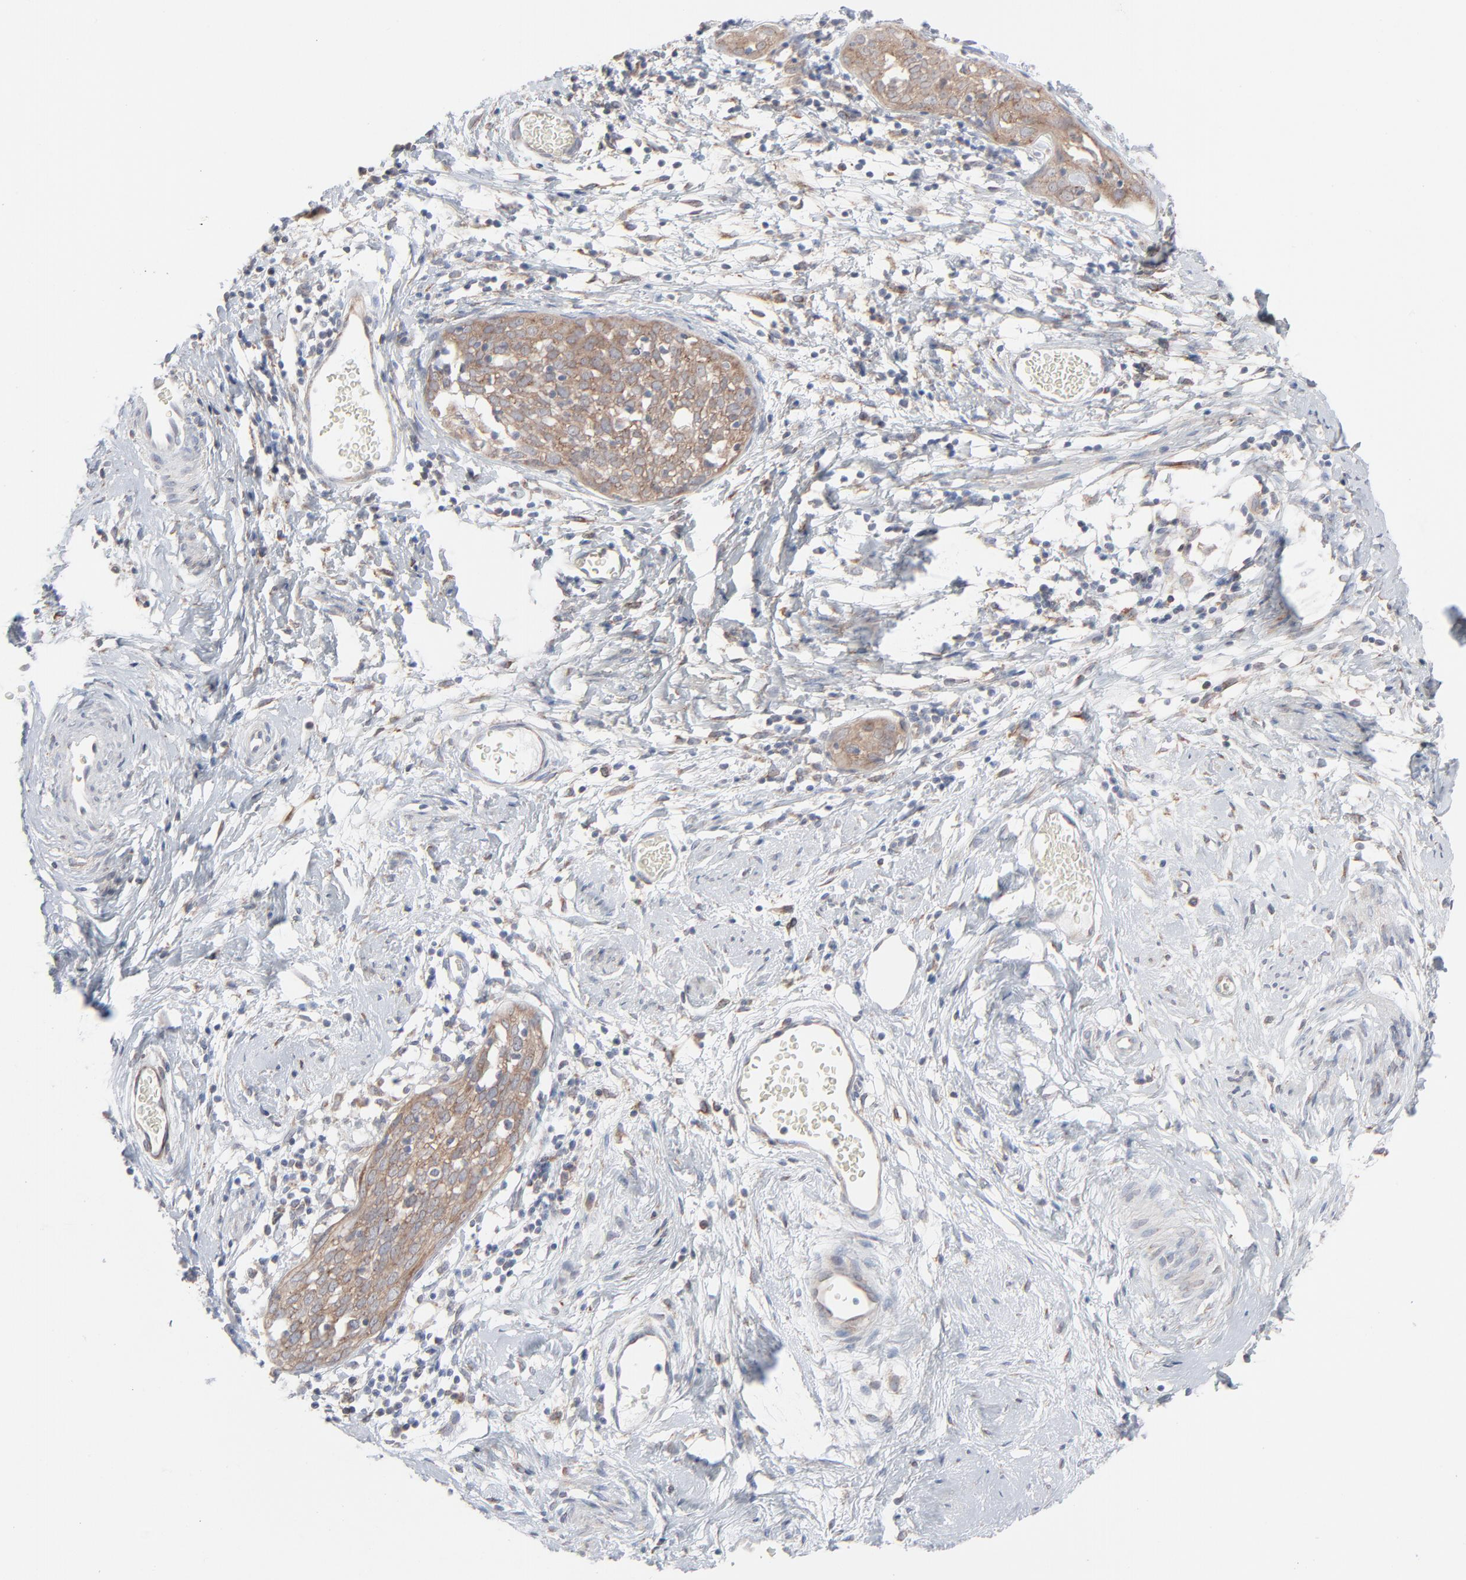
{"staining": {"intensity": "moderate", "quantity": ">75%", "location": "cytoplasmic/membranous"}, "tissue": "cervical cancer", "cell_type": "Tumor cells", "image_type": "cancer", "snomed": [{"axis": "morphology", "description": "Normal tissue, NOS"}, {"axis": "morphology", "description": "Squamous cell carcinoma, NOS"}, {"axis": "topography", "description": "Cervix"}], "caption": "DAB (3,3'-diaminobenzidine) immunohistochemical staining of human cervical squamous cell carcinoma exhibits moderate cytoplasmic/membranous protein staining in about >75% of tumor cells.", "gene": "KDSR", "patient": {"sex": "female", "age": 67}}